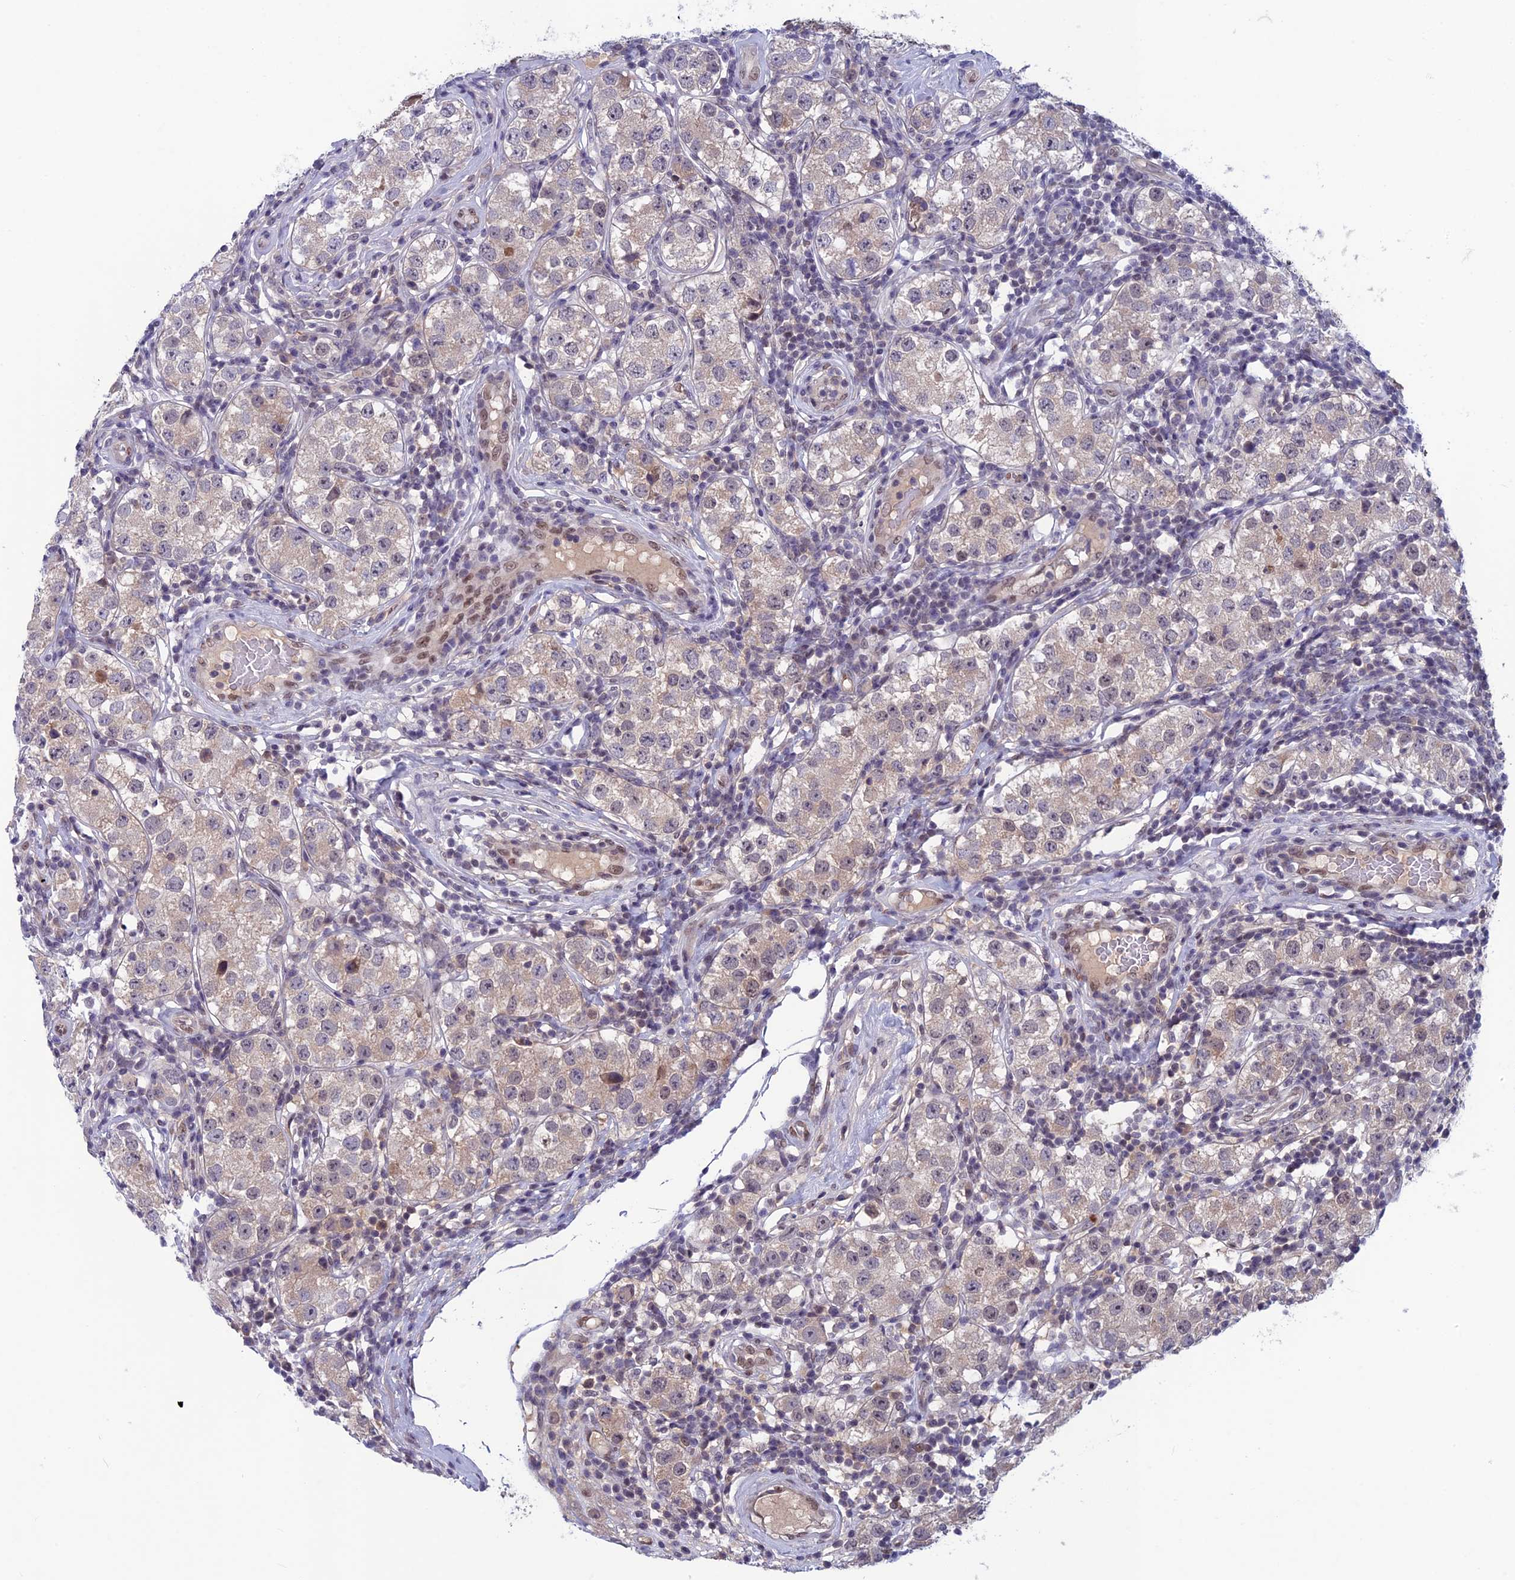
{"staining": {"intensity": "weak", "quantity": "25%-75%", "location": "cytoplasmic/membranous"}, "tissue": "testis cancer", "cell_type": "Tumor cells", "image_type": "cancer", "snomed": [{"axis": "morphology", "description": "Seminoma, NOS"}, {"axis": "topography", "description": "Testis"}], "caption": "Tumor cells show low levels of weak cytoplasmic/membranous expression in approximately 25%-75% of cells in human testis cancer (seminoma).", "gene": "FKBPL", "patient": {"sex": "male", "age": 34}}